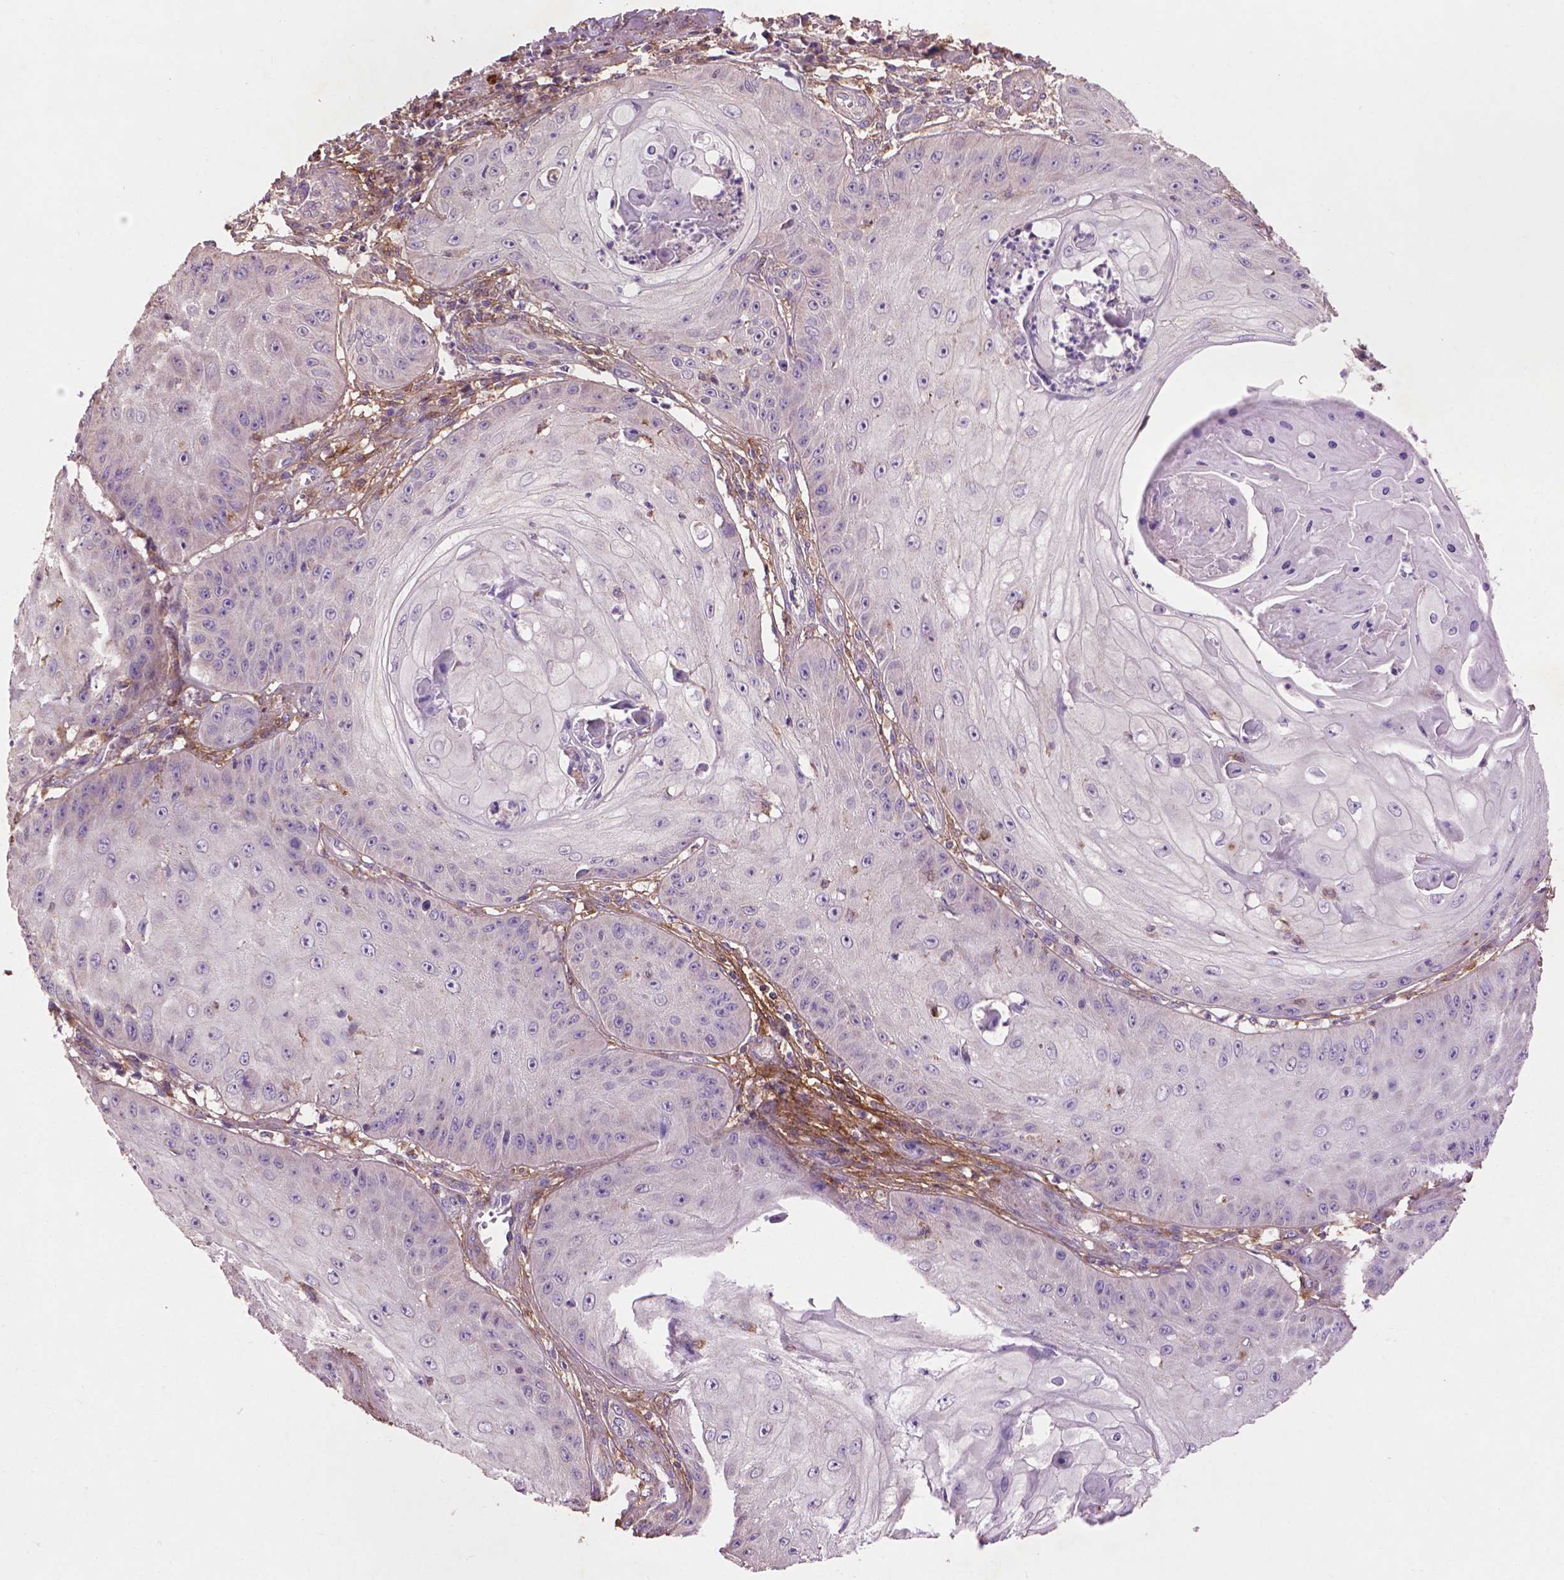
{"staining": {"intensity": "negative", "quantity": "none", "location": "none"}, "tissue": "skin cancer", "cell_type": "Tumor cells", "image_type": "cancer", "snomed": [{"axis": "morphology", "description": "Squamous cell carcinoma, NOS"}, {"axis": "topography", "description": "Skin"}], "caption": "IHC image of human skin cancer stained for a protein (brown), which displays no positivity in tumor cells.", "gene": "LRRC3C", "patient": {"sex": "male", "age": 70}}